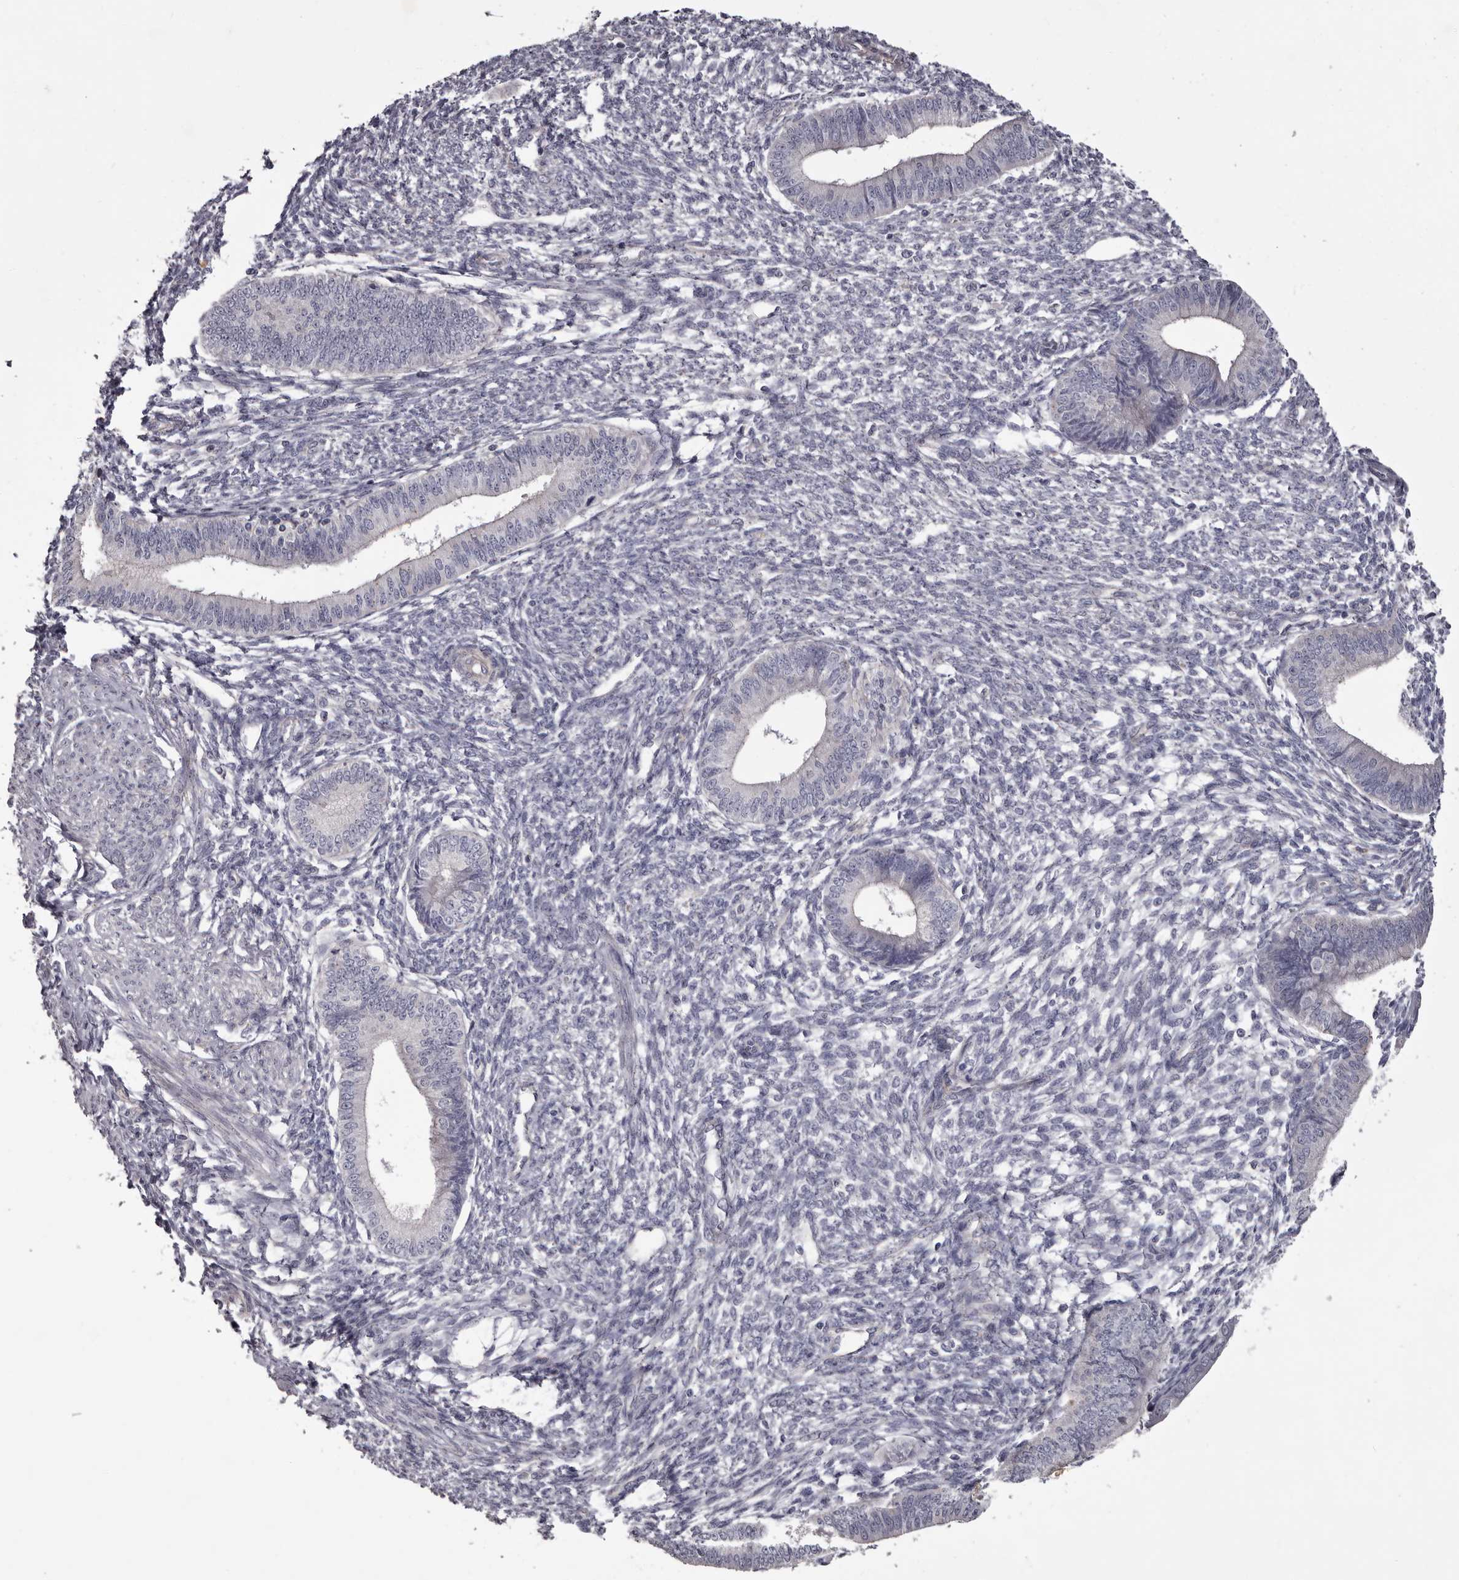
{"staining": {"intensity": "negative", "quantity": "none", "location": "none"}, "tissue": "endometrium", "cell_type": "Cells in endometrial stroma", "image_type": "normal", "snomed": [{"axis": "morphology", "description": "Normal tissue, NOS"}, {"axis": "topography", "description": "Endometrium"}], "caption": "There is no significant positivity in cells in endometrial stroma of endometrium. (DAB IHC with hematoxylin counter stain).", "gene": "PEG10", "patient": {"sex": "female", "age": 46}}